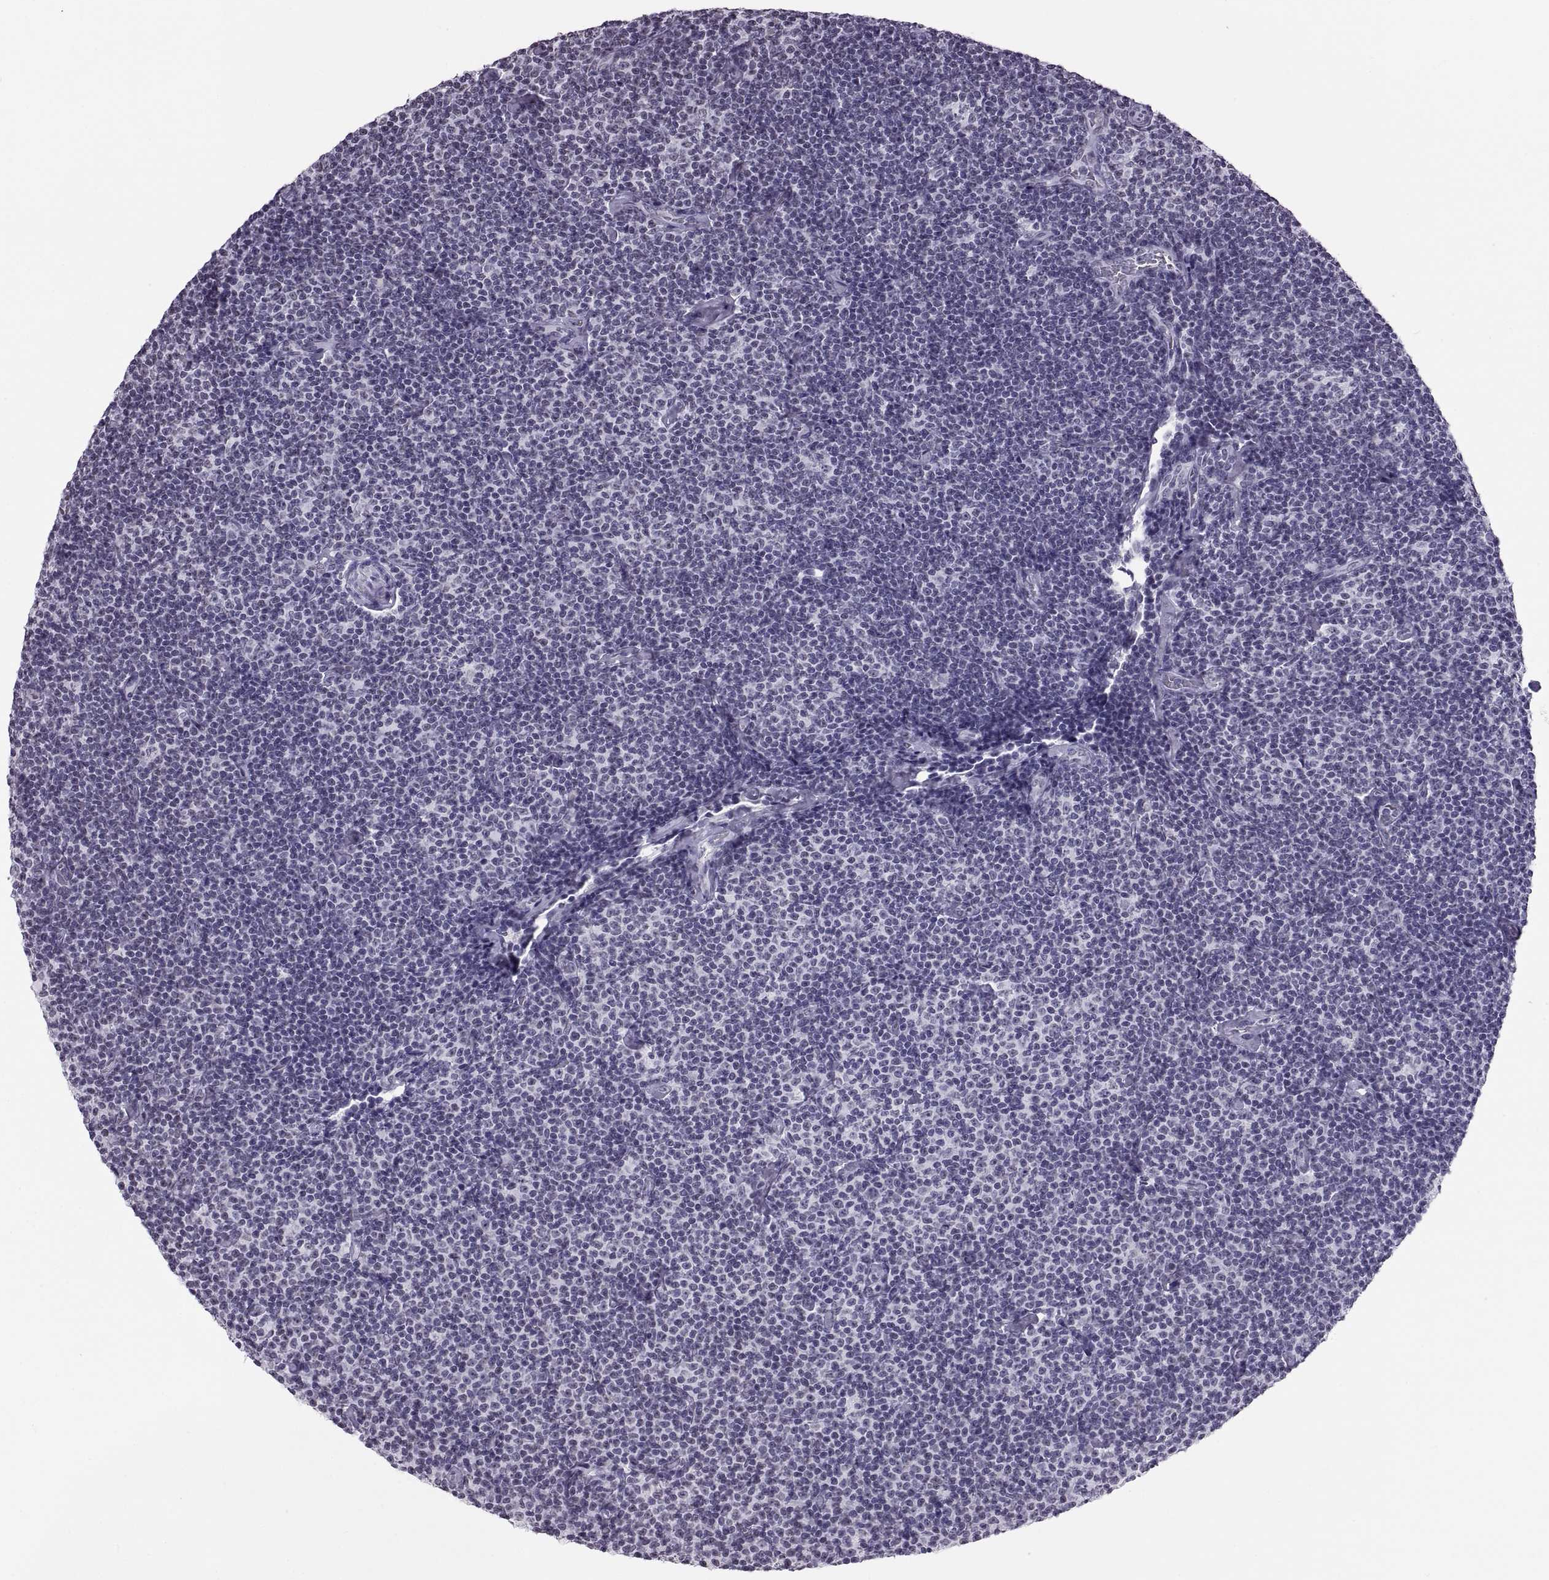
{"staining": {"intensity": "negative", "quantity": "none", "location": "none"}, "tissue": "lymphoma", "cell_type": "Tumor cells", "image_type": "cancer", "snomed": [{"axis": "morphology", "description": "Malignant lymphoma, non-Hodgkin's type, Low grade"}, {"axis": "topography", "description": "Lymph node"}], "caption": "The photomicrograph exhibits no significant expression in tumor cells of lymphoma.", "gene": "CARTPT", "patient": {"sex": "male", "age": 81}}